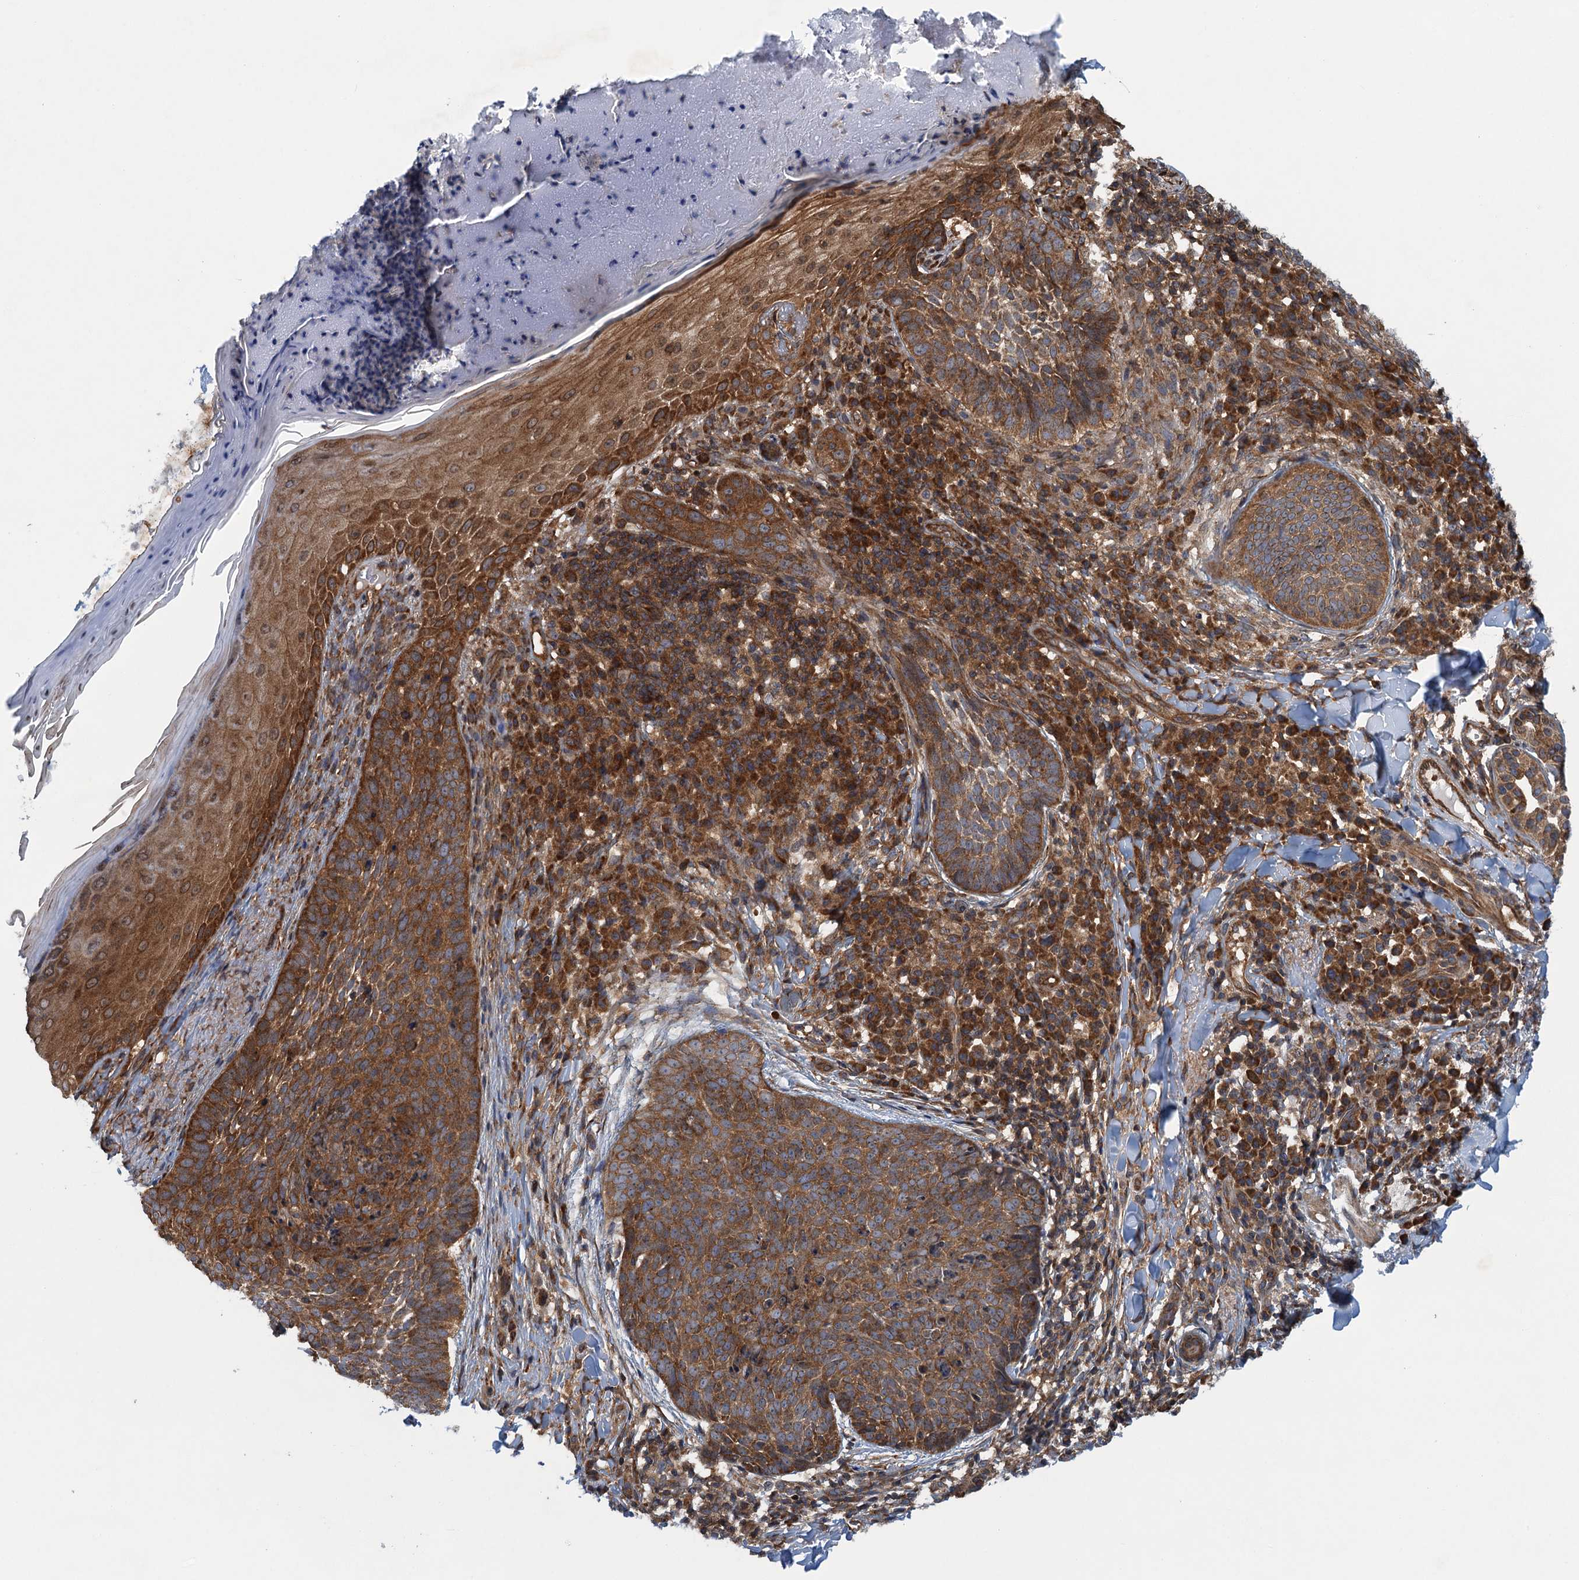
{"staining": {"intensity": "moderate", "quantity": ">75%", "location": "cytoplasmic/membranous"}, "tissue": "skin cancer", "cell_type": "Tumor cells", "image_type": "cancer", "snomed": [{"axis": "morphology", "description": "Basal cell carcinoma"}, {"axis": "topography", "description": "Skin"}], "caption": "The immunohistochemical stain labels moderate cytoplasmic/membranous positivity in tumor cells of skin cancer tissue.", "gene": "MDM1", "patient": {"sex": "female", "age": 61}}